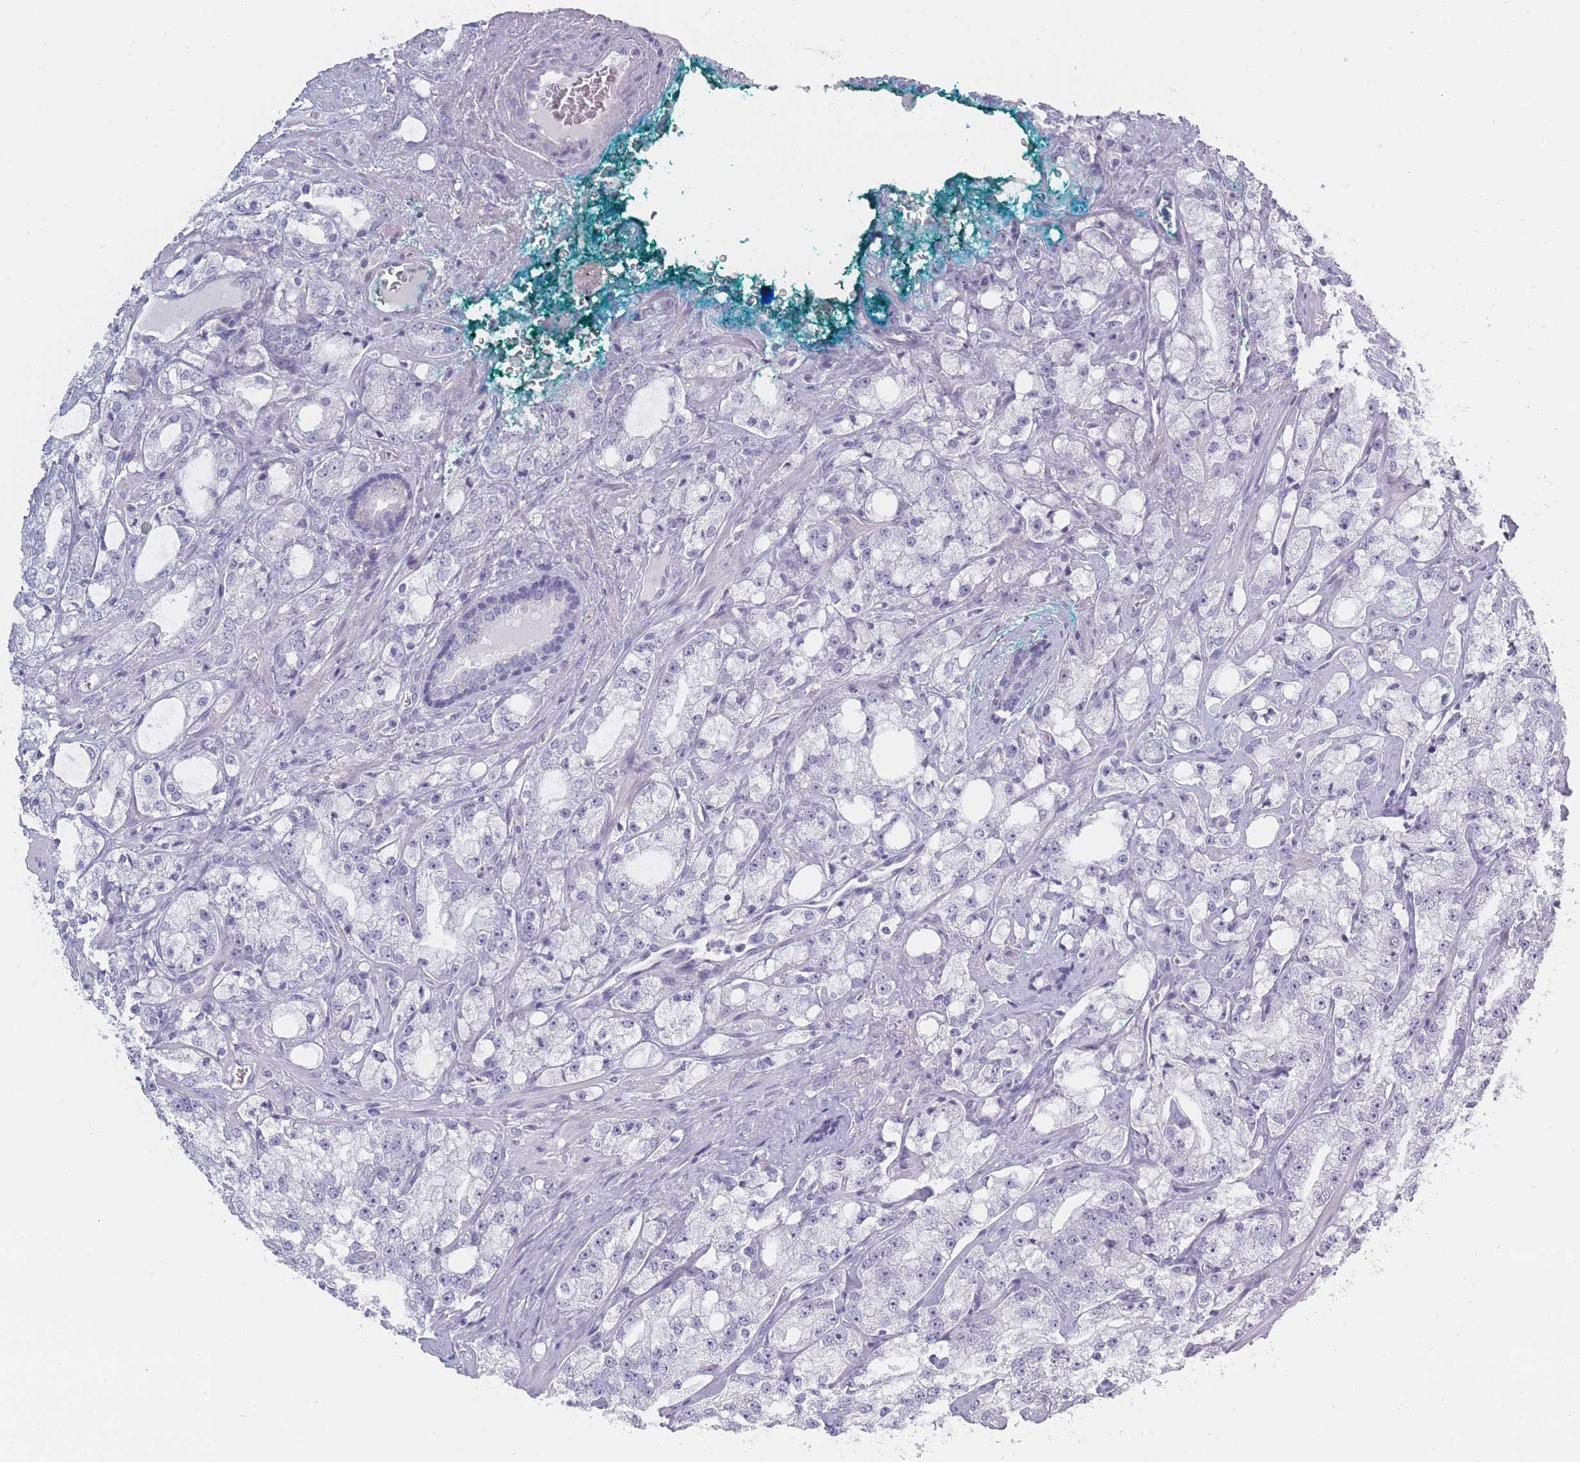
{"staining": {"intensity": "negative", "quantity": "none", "location": "none"}, "tissue": "prostate cancer", "cell_type": "Tumor cells", "image_type": "cancer", "snomed": [{"axis": "morphology", "description": "Adenocarcinoma, High grade"}, {"axis": "topography", "description": "Prostate"}], "caption": "The photomicrograph displays no significant staining in tumor cells of prostate cancer (adenocarcinoma (high-grade)). The staining is performed using DAB brown chromogen with nuclei counter-stained in using hematoxylin.", "gene": "ROS1", "patient": {"sex": "male", "age": 64}}